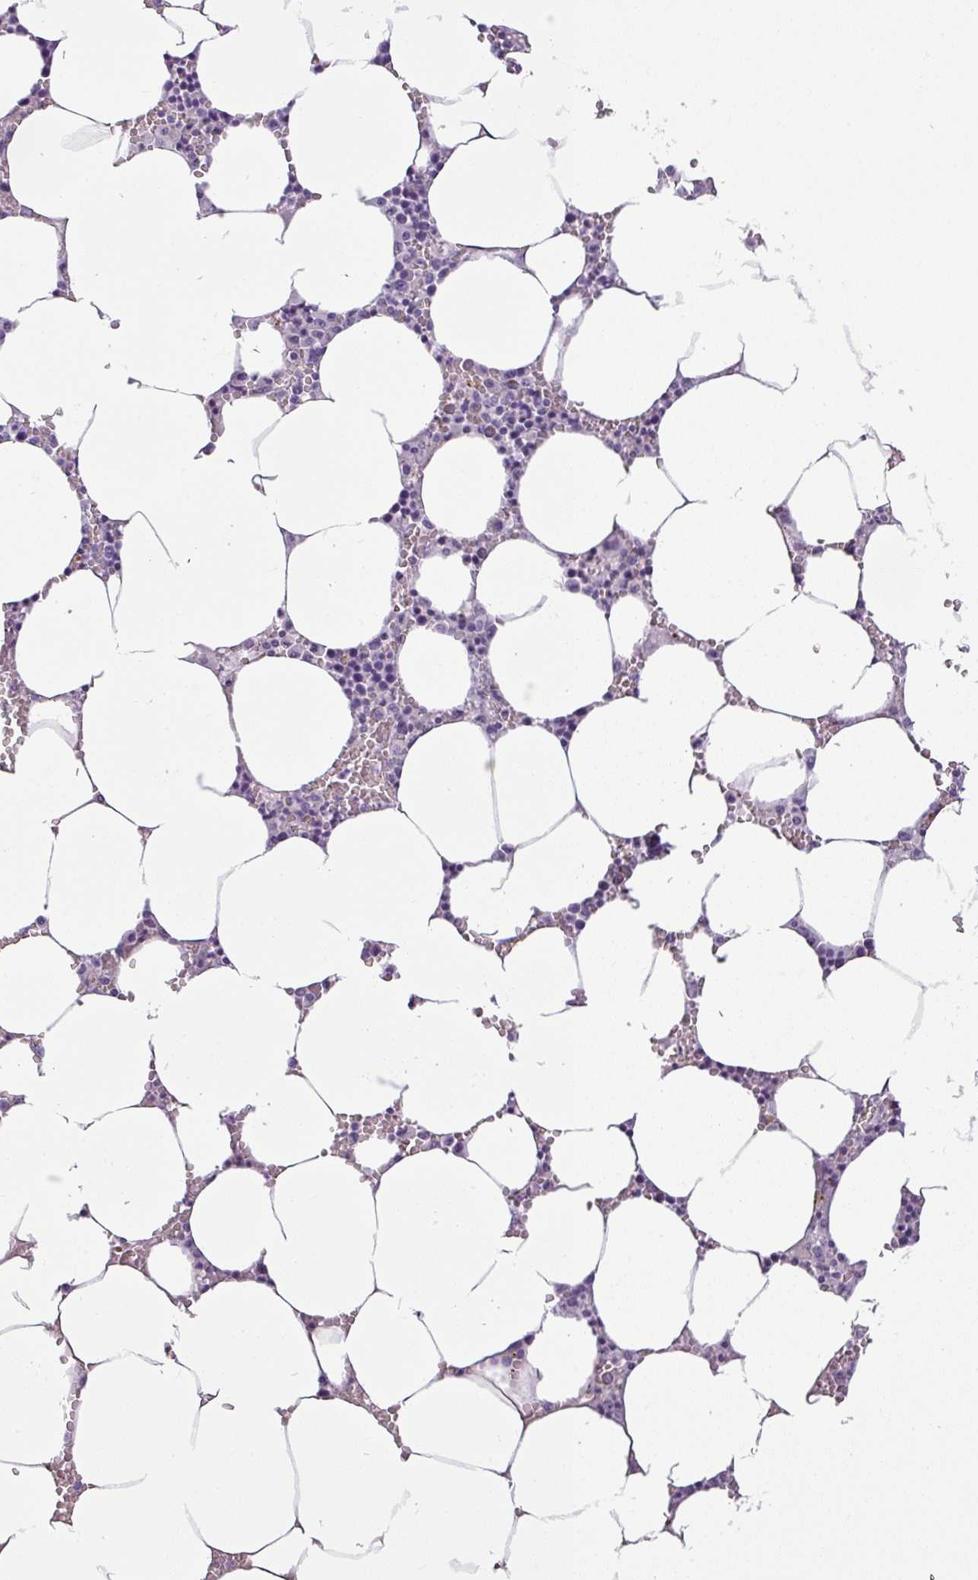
{"staining": {"intensity": "negative", "quantity": "none", "location": "none"}, "tissue": "bone marrow", "cell_type": "Hematopoietic cells", "image_type": "normal", "snomed": [{"axis": "morphology", "description": "Normal tissue, NOS"}, {"axis": "topography", "description": "Bone marrow"}], "caption": "Immunohistochemical staining of normal bone marrow demonstrates no significant staining in hematopoietic cells.", "gene": "CDH16", "patient": {"sex": "male", "age": 70}}